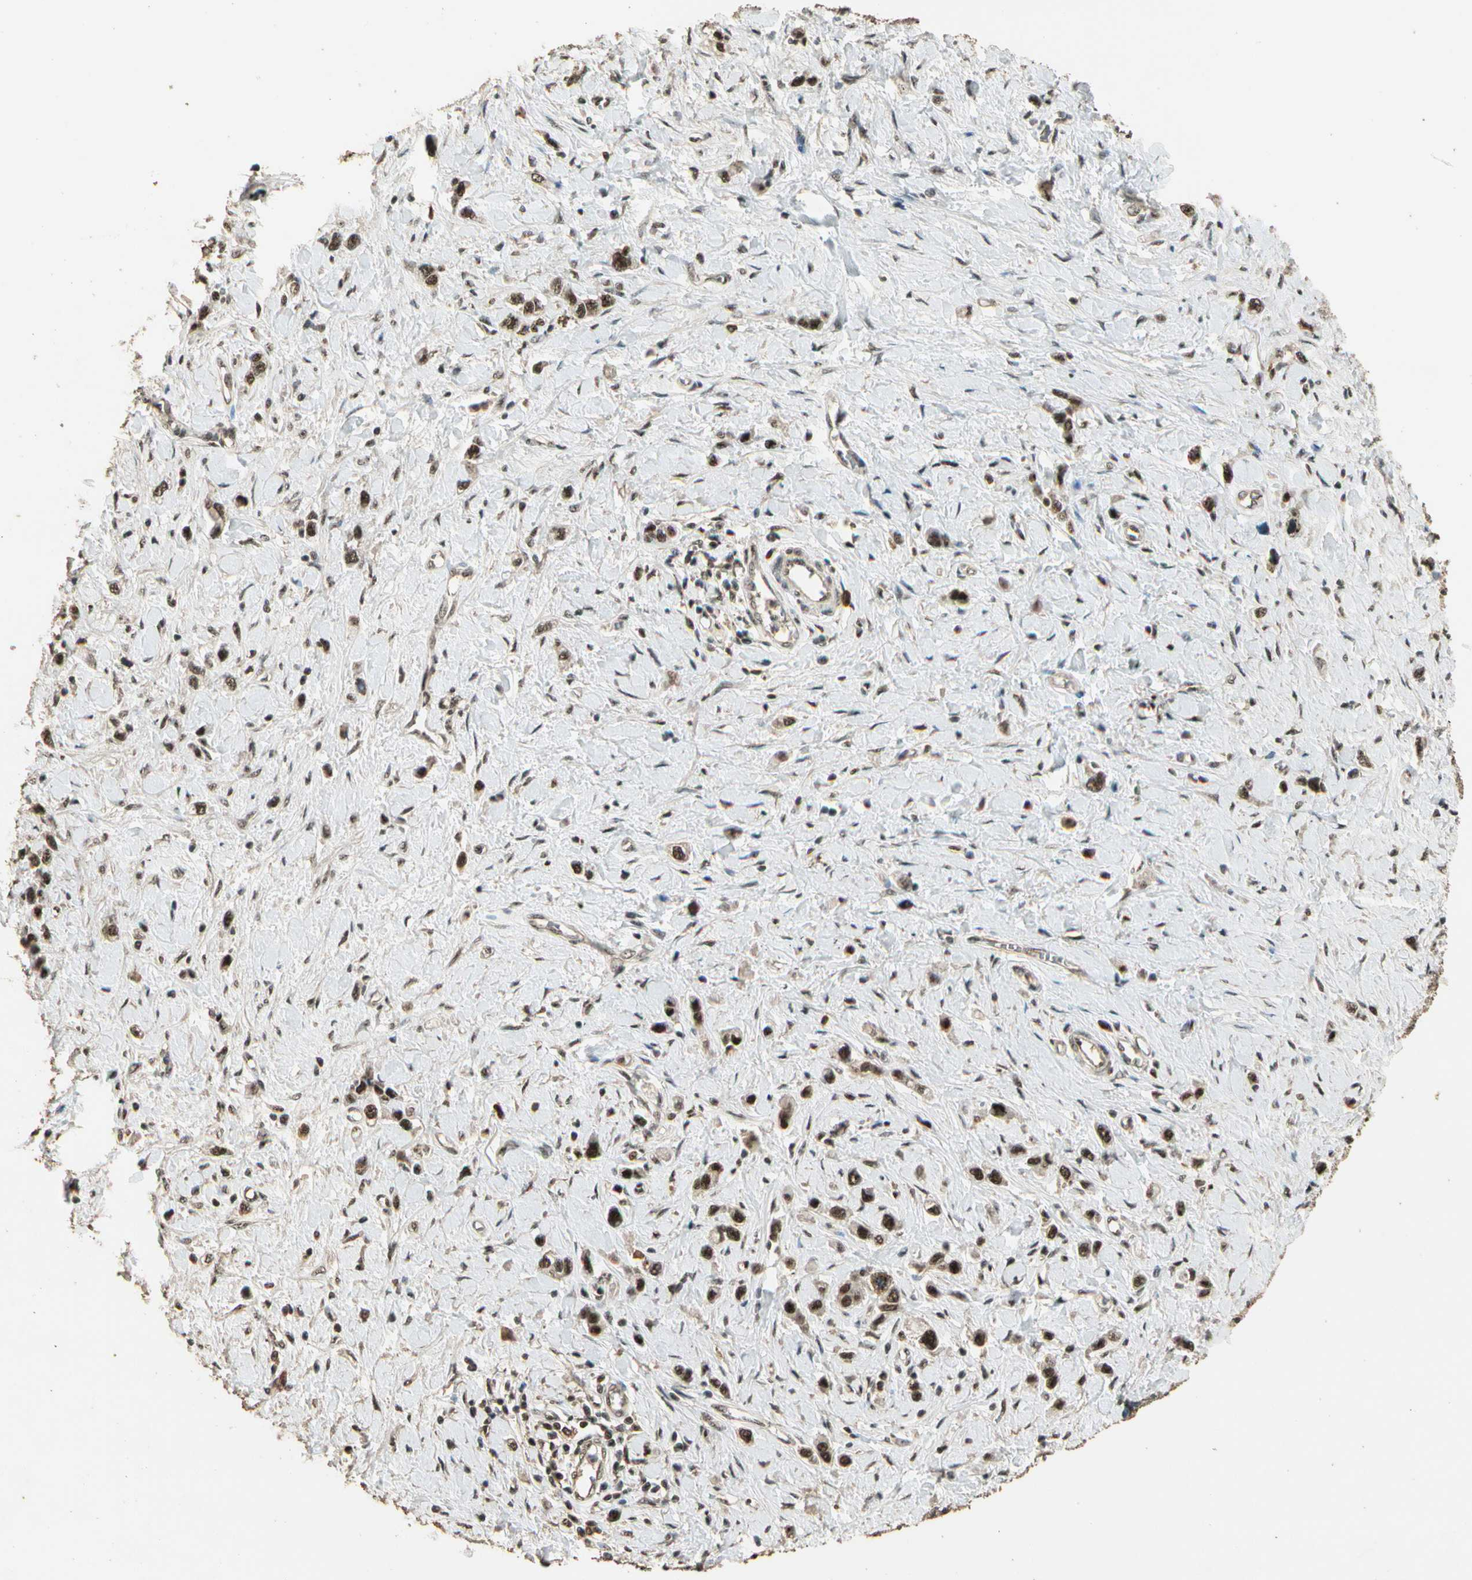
{"staining": {"intensity": "moderate", "quantity": ">75%", "location": "nuclear"}, "tissue": "stomach cancer", "cell_type": "Tumor cells", "image_type": "cancer", "snomed": [{"axis": "morphology", "description": "Normal tissue, NOS"}, {"axis": "morphology", "description": "Adenocarcinoma, NOS"}, {"axis": "topography", "description": "Stomach, upper"}, {"axis": "topography", "description": "Stomach"}], "caption": "The immunohistochemical stain labels moderate nuclear expression in tumor cells of stomach cancer (adenocarcinoma) tissue.", "gene": "RBM25", "patient": {"sex": "female", "age": 65}}